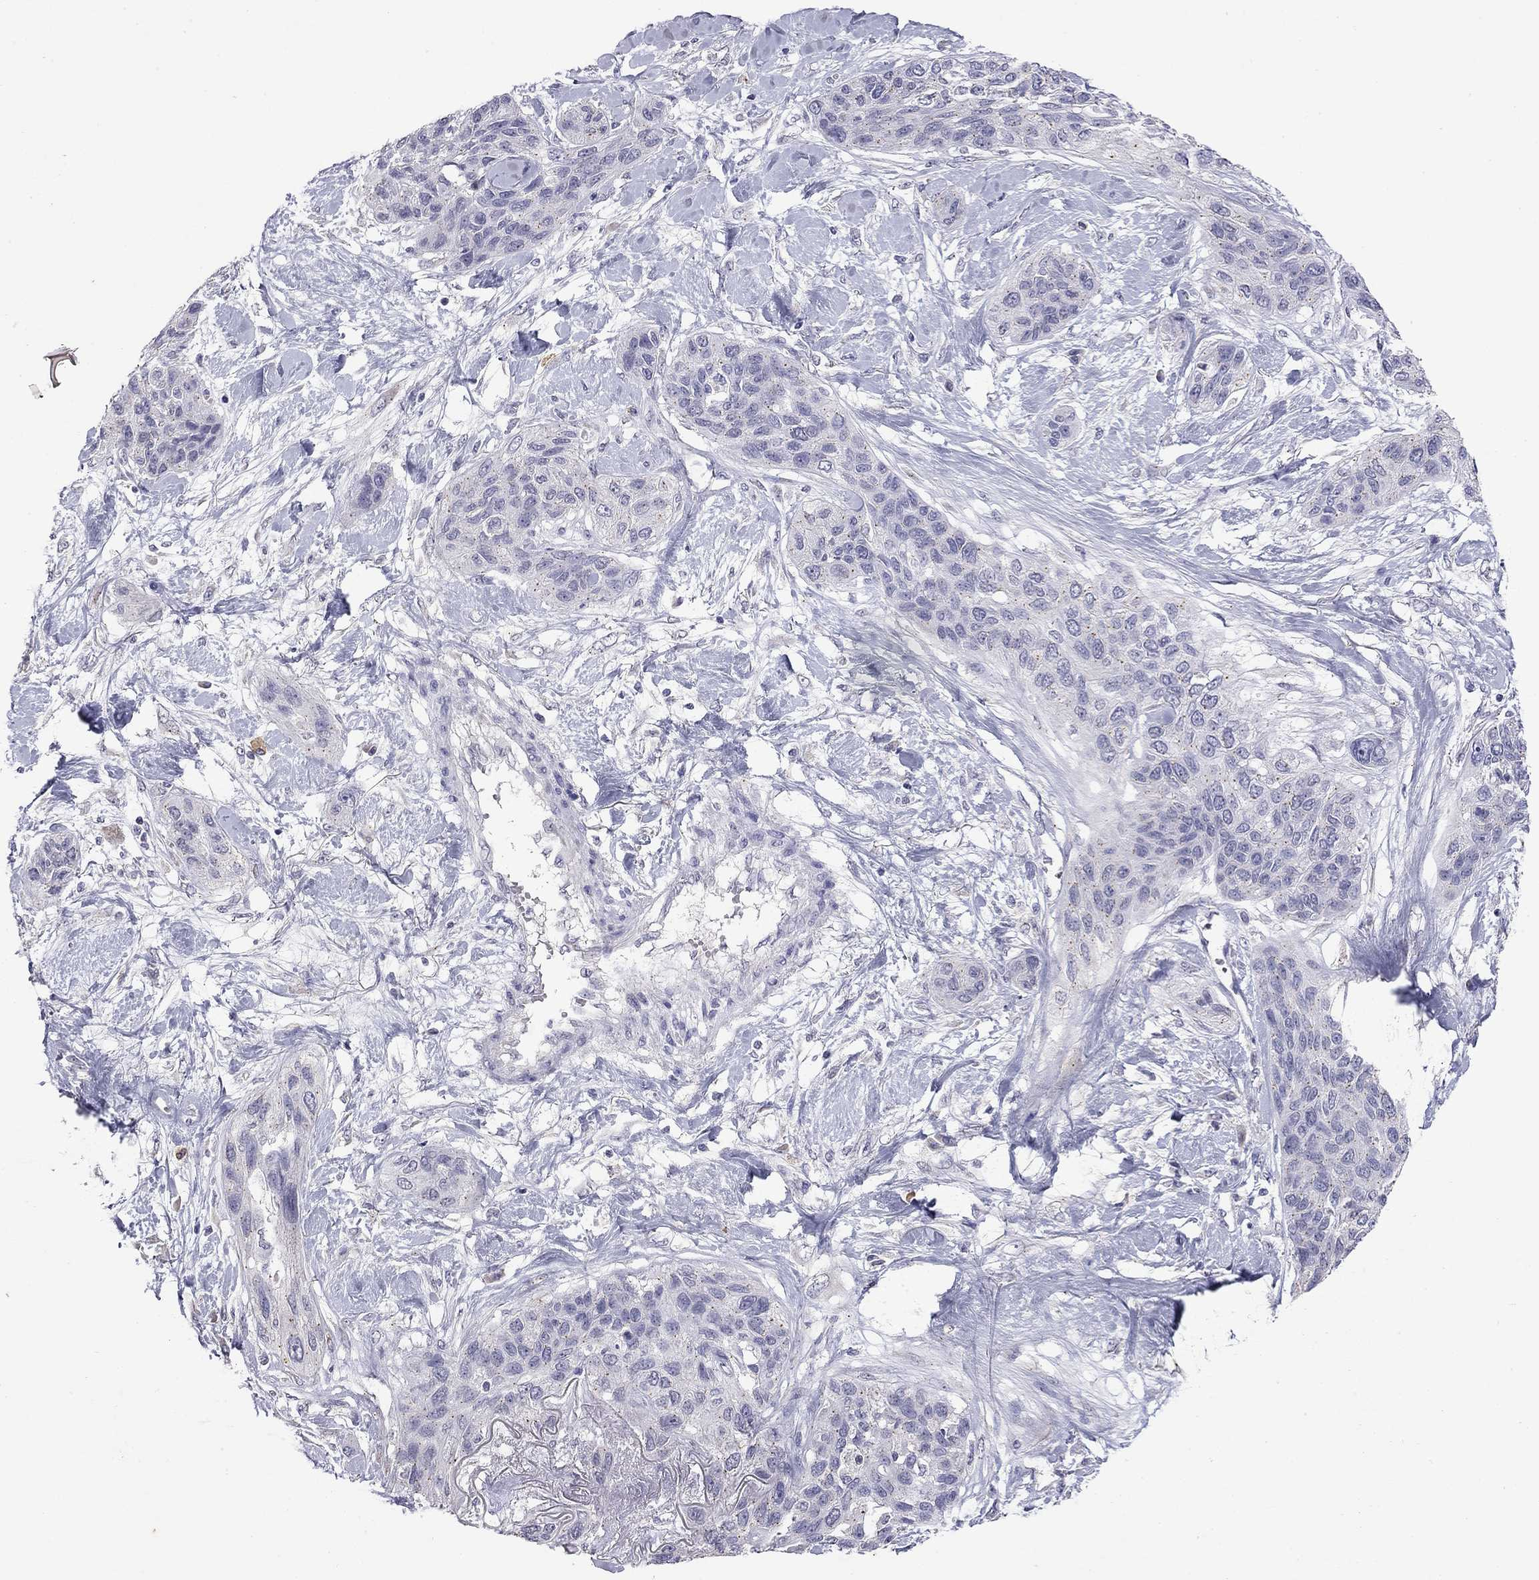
{"staining": {"intensity": "negative", "quantity": "none", "location": "none"}, "tissue": "lung cancer", "cell_type": "Tumor cells", "image_type": "cancer", "snomed": [{"axis": "morphology", "description": "Squamous cell carcinoma, NOS"}, {"axis": "topography", "description": "Lung"}], "caption": "There is no significant staining in tumor cells of lung cancer (squamous cell carcinoma).", "gene": "WNK3", "patient": {"sex": "female", "age": 70}}